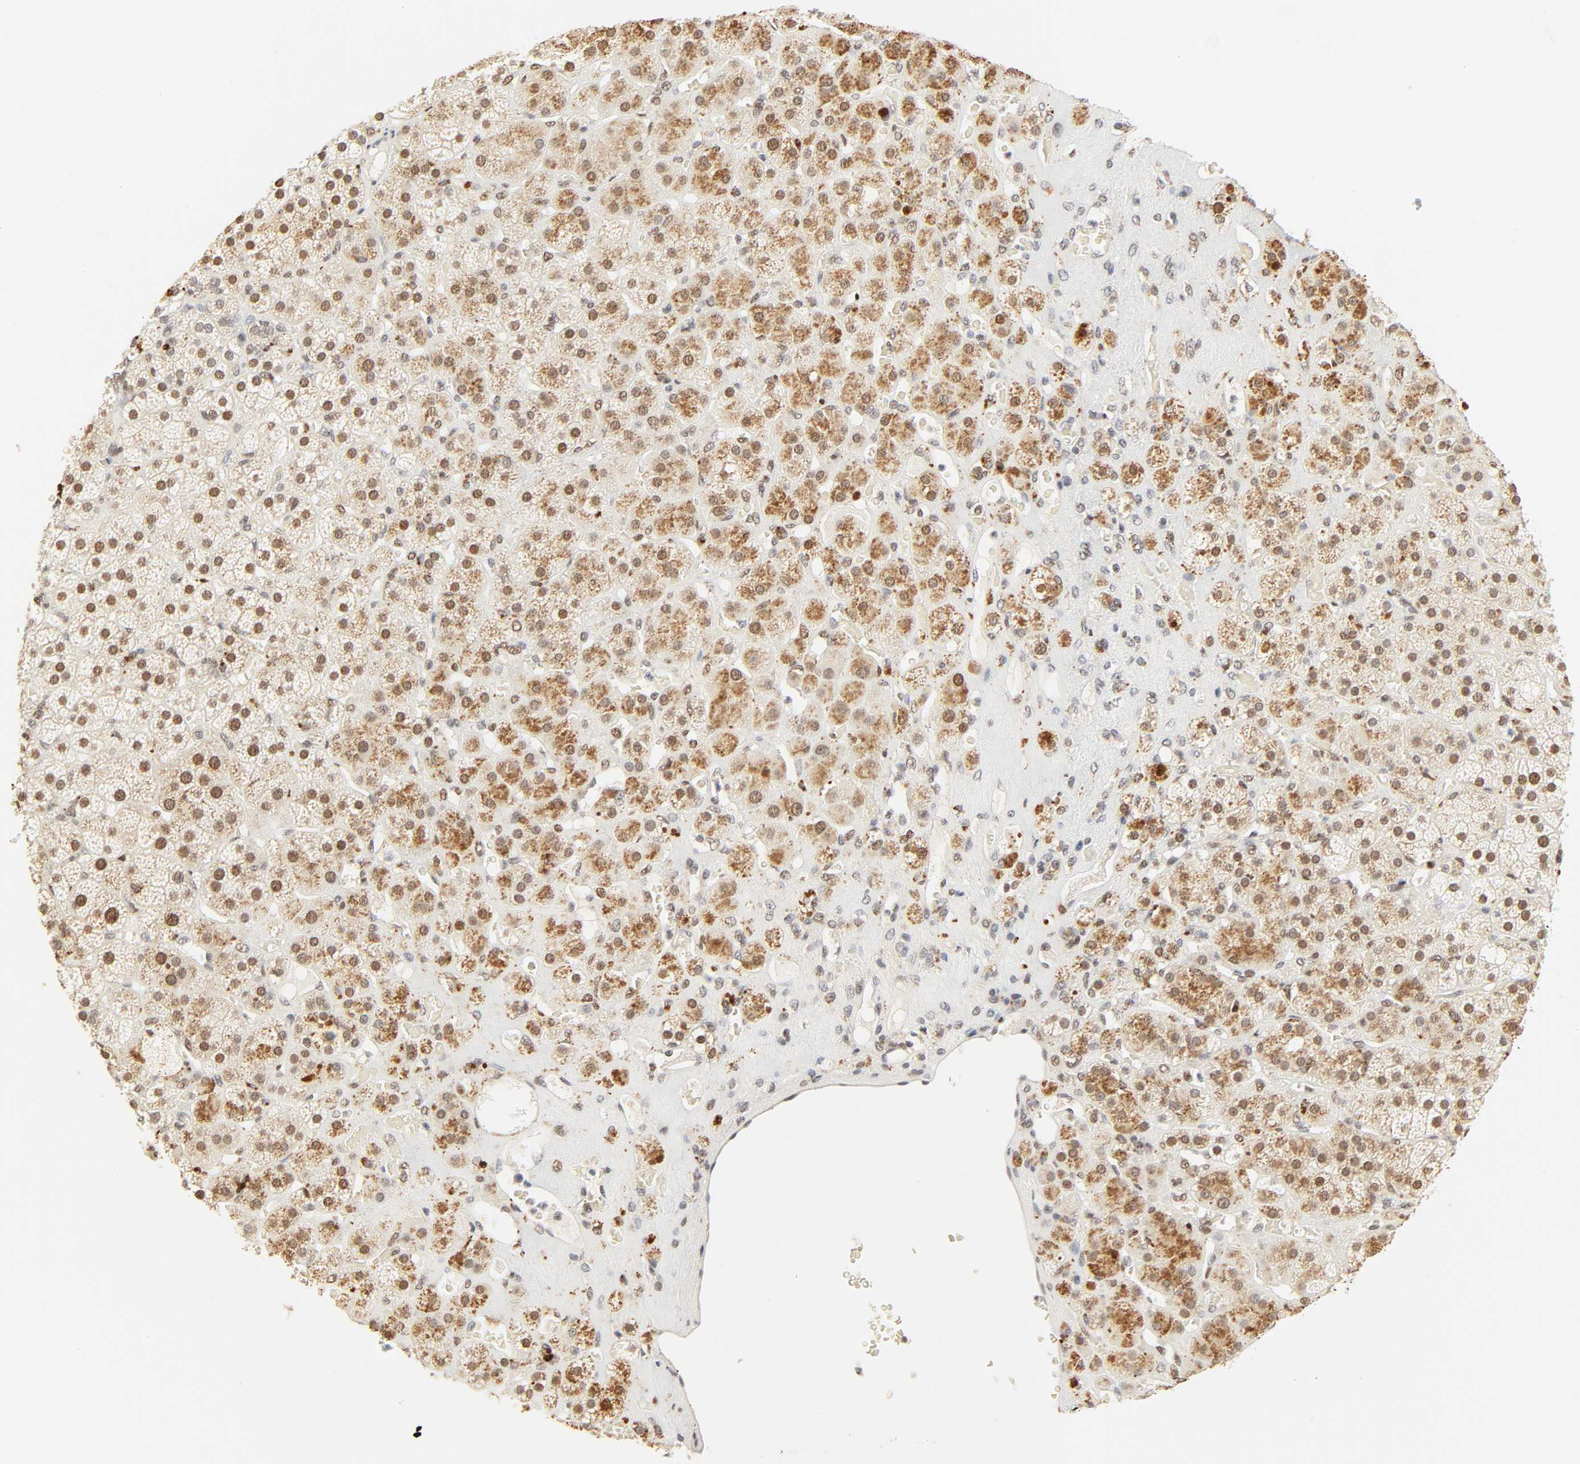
{"staining": {"intensity": "moderate", "quantity": ">75%", "location": "cytoplasmic/membranous,nuclear"}, "tissue": "adrenal gland", "cell_type": "Glandular cells", "image_type": "normal", "snomed": [{"axis": "morphology", "description": "Normal tissue, NOS"}, {"axis": "topography", "description": "Adrenal gland"}], "caption": "Human adrenal gland stained with a brown dye displays moderate cytoplasmic/membranous,nuclear positive staining in about >75% of glandular cells.", "gene": "DAZAP1", "patient": {"sex": "female", "age": 71}}